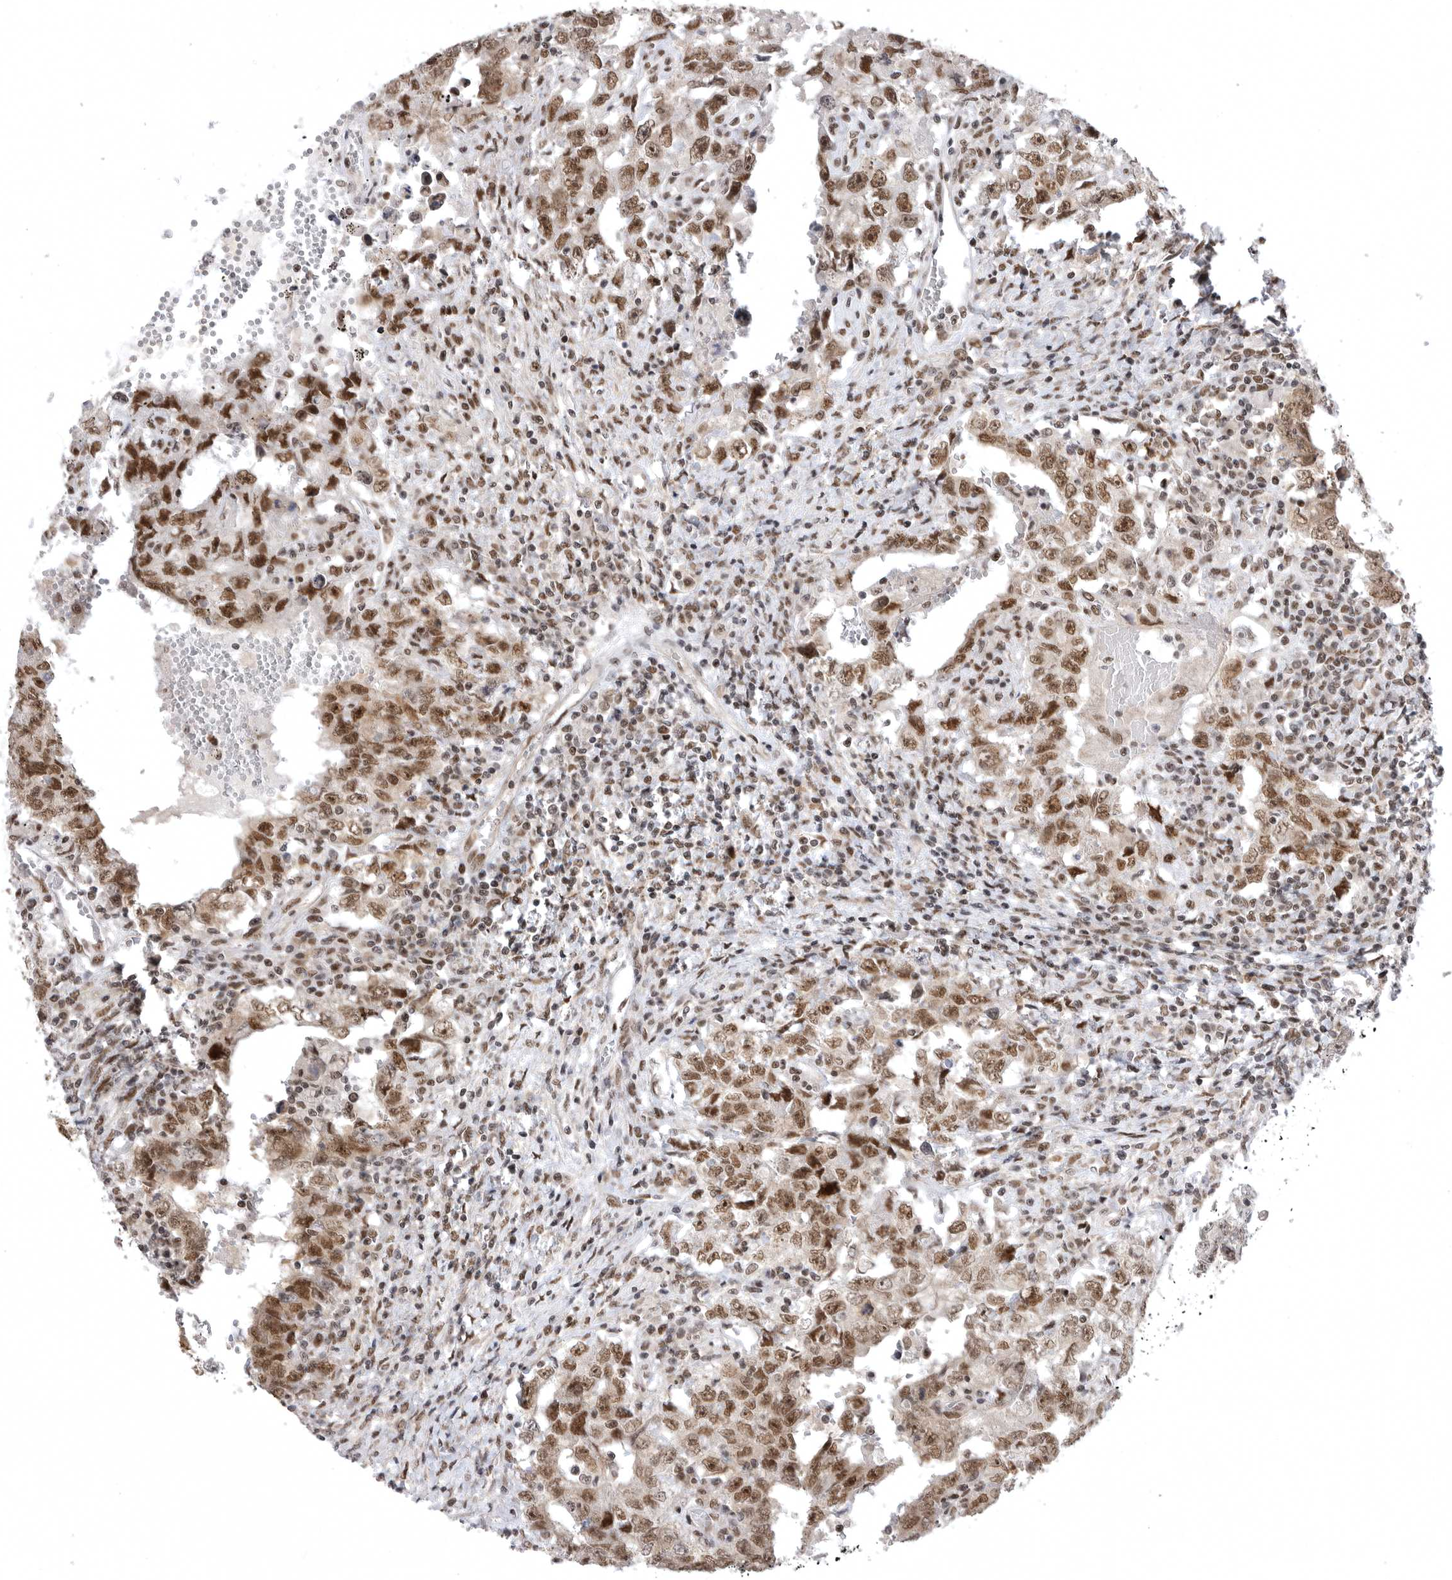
{"staining": {"intensity": "moderate", "quantity": ">75%", "location": "nuclear"}, "tissue": "testis cancer", "cell_type": "Tumor cells", "image_type": "cancer", "snomed": [{"axis": "morphology", "description": "Carcinoma, Embryonal, NOS"}, {"axis": "topography", "description": "Testis"}], "caption": "This histopathology image exhibits immunohistochemistry (IHC) staining of testis cancer, with medium moderate nuclear positivity in approximately >75% of tumor cells.", "gene": "ZNF830", "patient": {"sex": "male", "age": 26}}